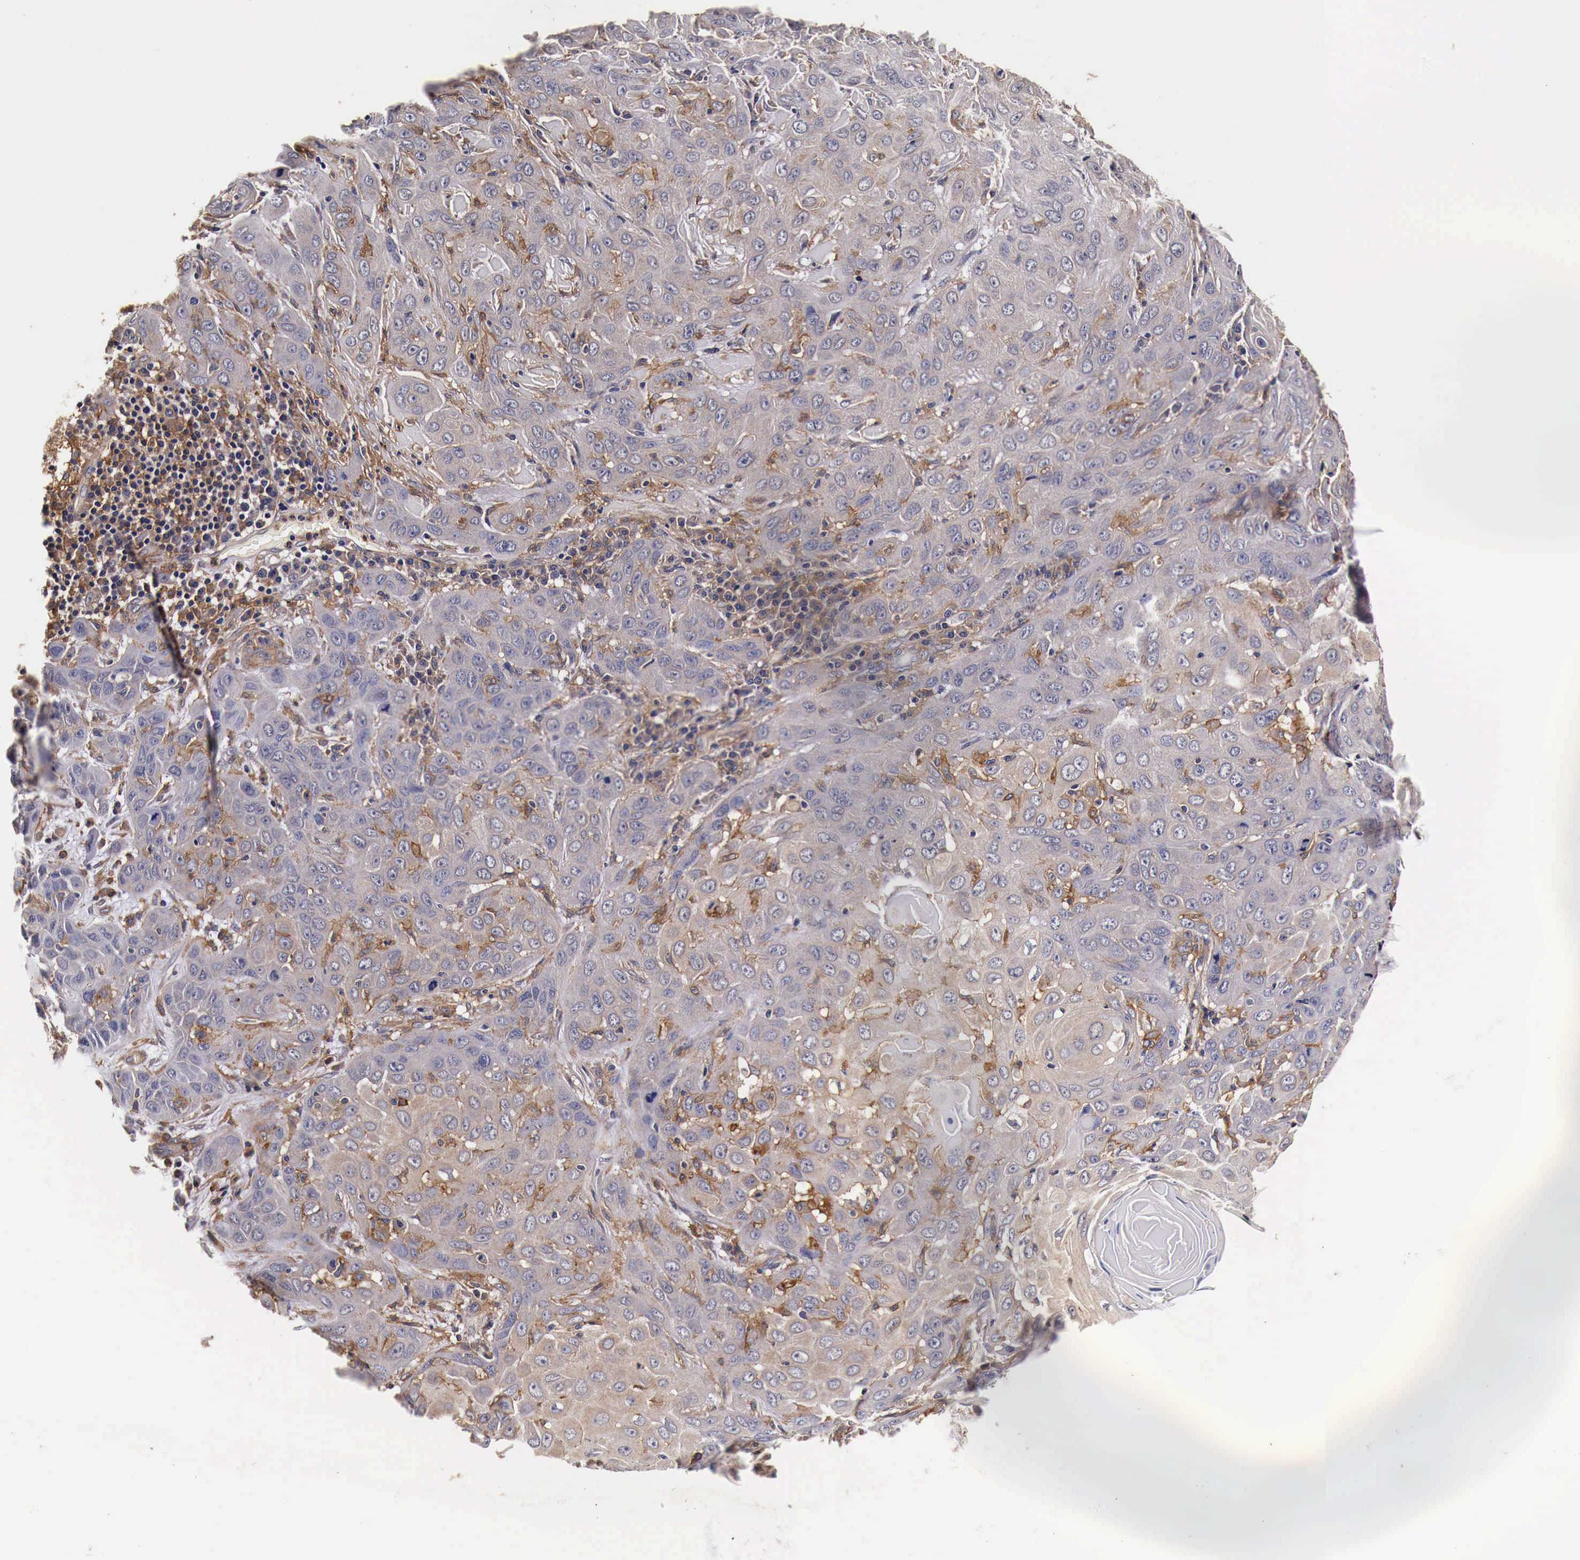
{"staining": {"intensity": "weak", "quantity": "<25%", "location": "cytoplasmic/membranous"}, "tissue": "skin cancer", "cell_type": "Tumor cells", "image_type": "cancer", "snomed": [{"axis": "morphology", "description": "Squamous cell carcinoma, NOS"}, {"axis": "topography", "description": "Skin"}], "caption": "DAB (3,3'-diaminobenzidine) immunohistochemical staining of human skin cancer exhibits no significant staining in tumor cells.", "gene": "RP2", "patient": {"sex": "male", "age": 84}}